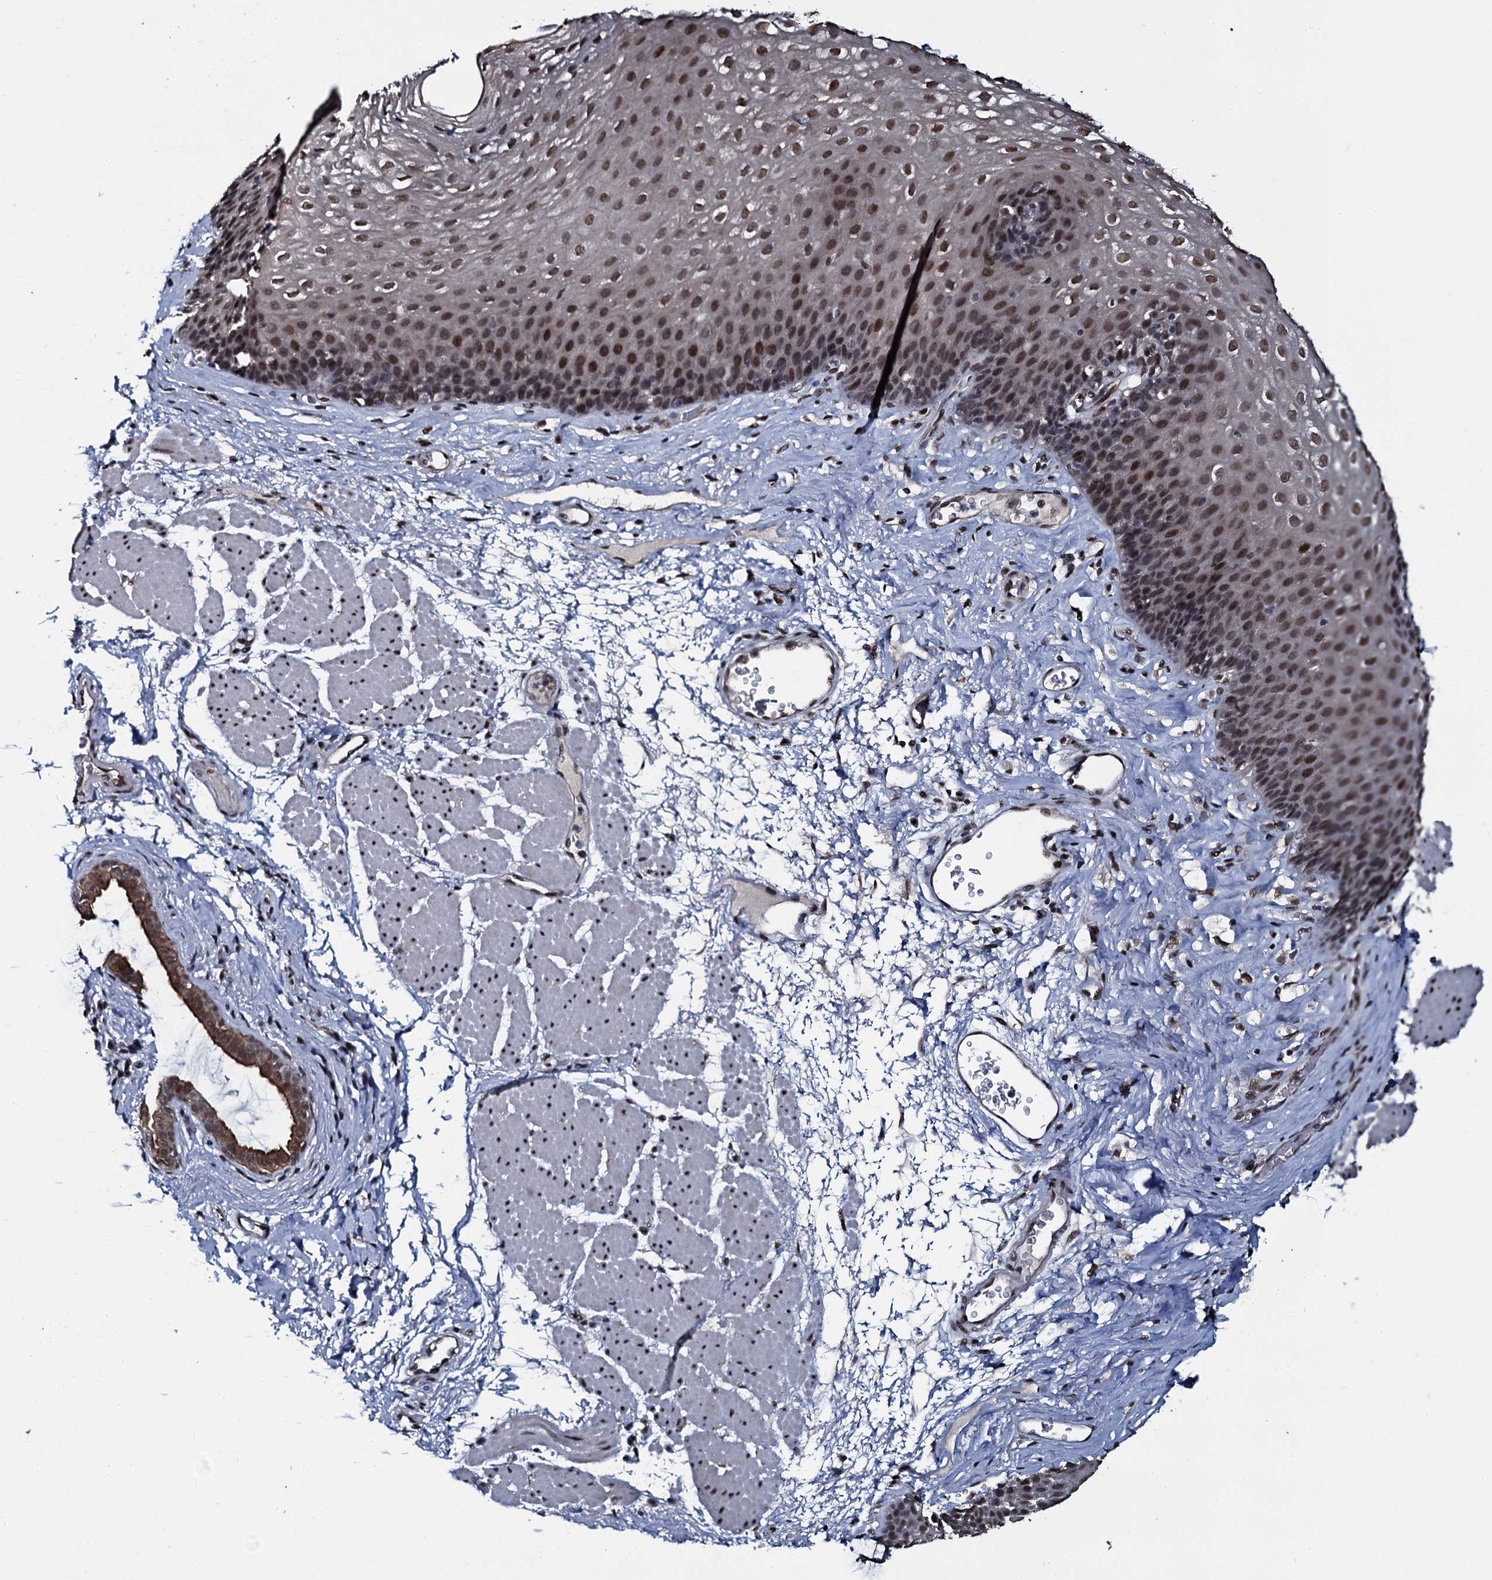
{"staining": {"intensity": "strong", "quantity": "25%-75%", "location": "nuclear"}, "tissue": "esophagus", "cell_type": "Squamous epithelial cells", "image_type": "normal", "snomed": [{"axis": "morphology", "description": "Normal tissue, NOS"}, {"axis": "topography", "description": "Esophagus"}], "caption": "The micrograph reveals immunohistochemical staining of unremarkable esophagus. There is strong nuclear staining is identified in about 25%-75% of squamous epithelial cells.", "gene": "SH2D4B", "patient": {"sex": "female", "age": 66}}